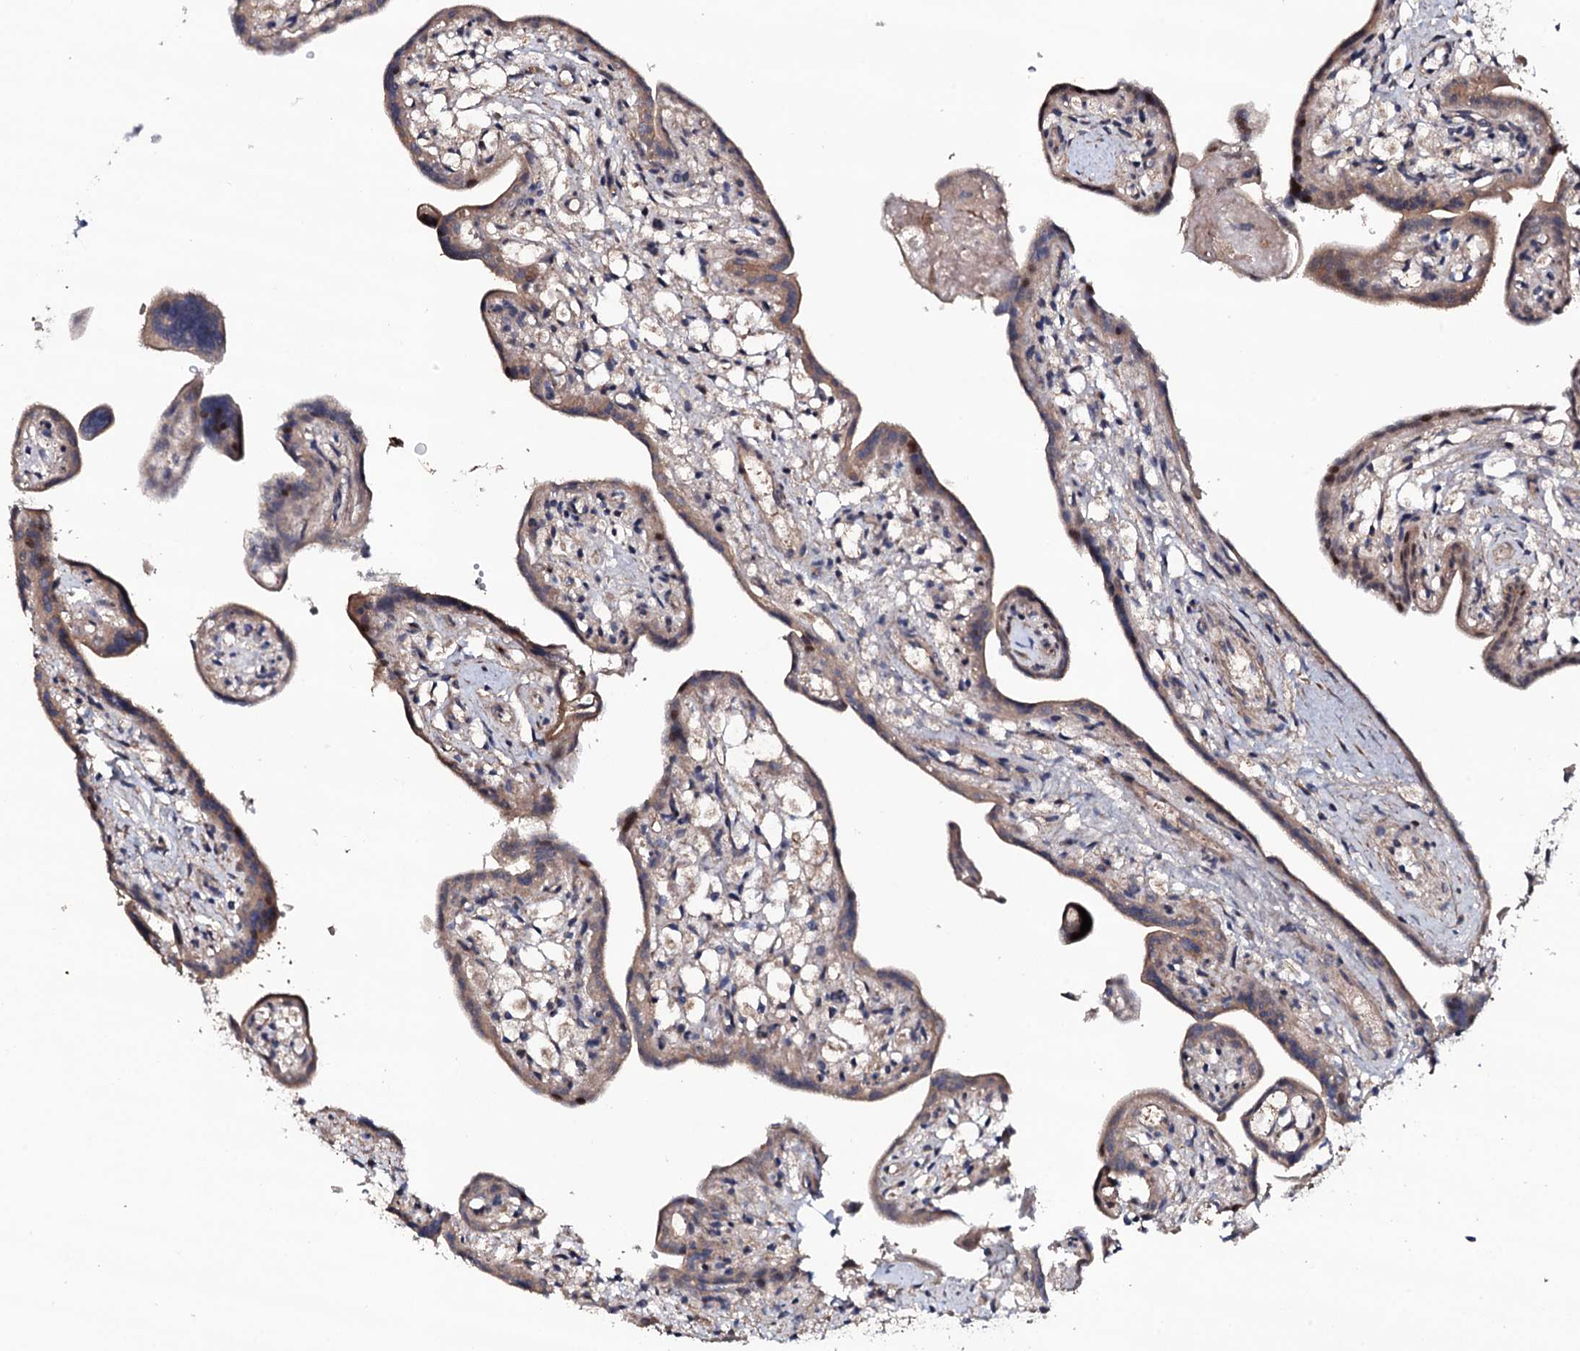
{"staining": {"intensity": "moderate", "quantity": ">75%", "location": "cytoplasmic/membranous"}, "tissue": "placenta", "cell_type": "Trophoblastic cells", "image_type": "normal", "snomed": [{"axis": "morphology", "description": "Normal tissue, NOS"}, {"axis": "topography", "description": "Placenta"}], "caption": "Placenta stained with immunohistochemistry (IHC) reveals moderate cytoplasmic/membranous staining in about >75% of trophoblastic cells.", "gene": "CIAO2A", "patient": {"sex": "female", "age": 37}}